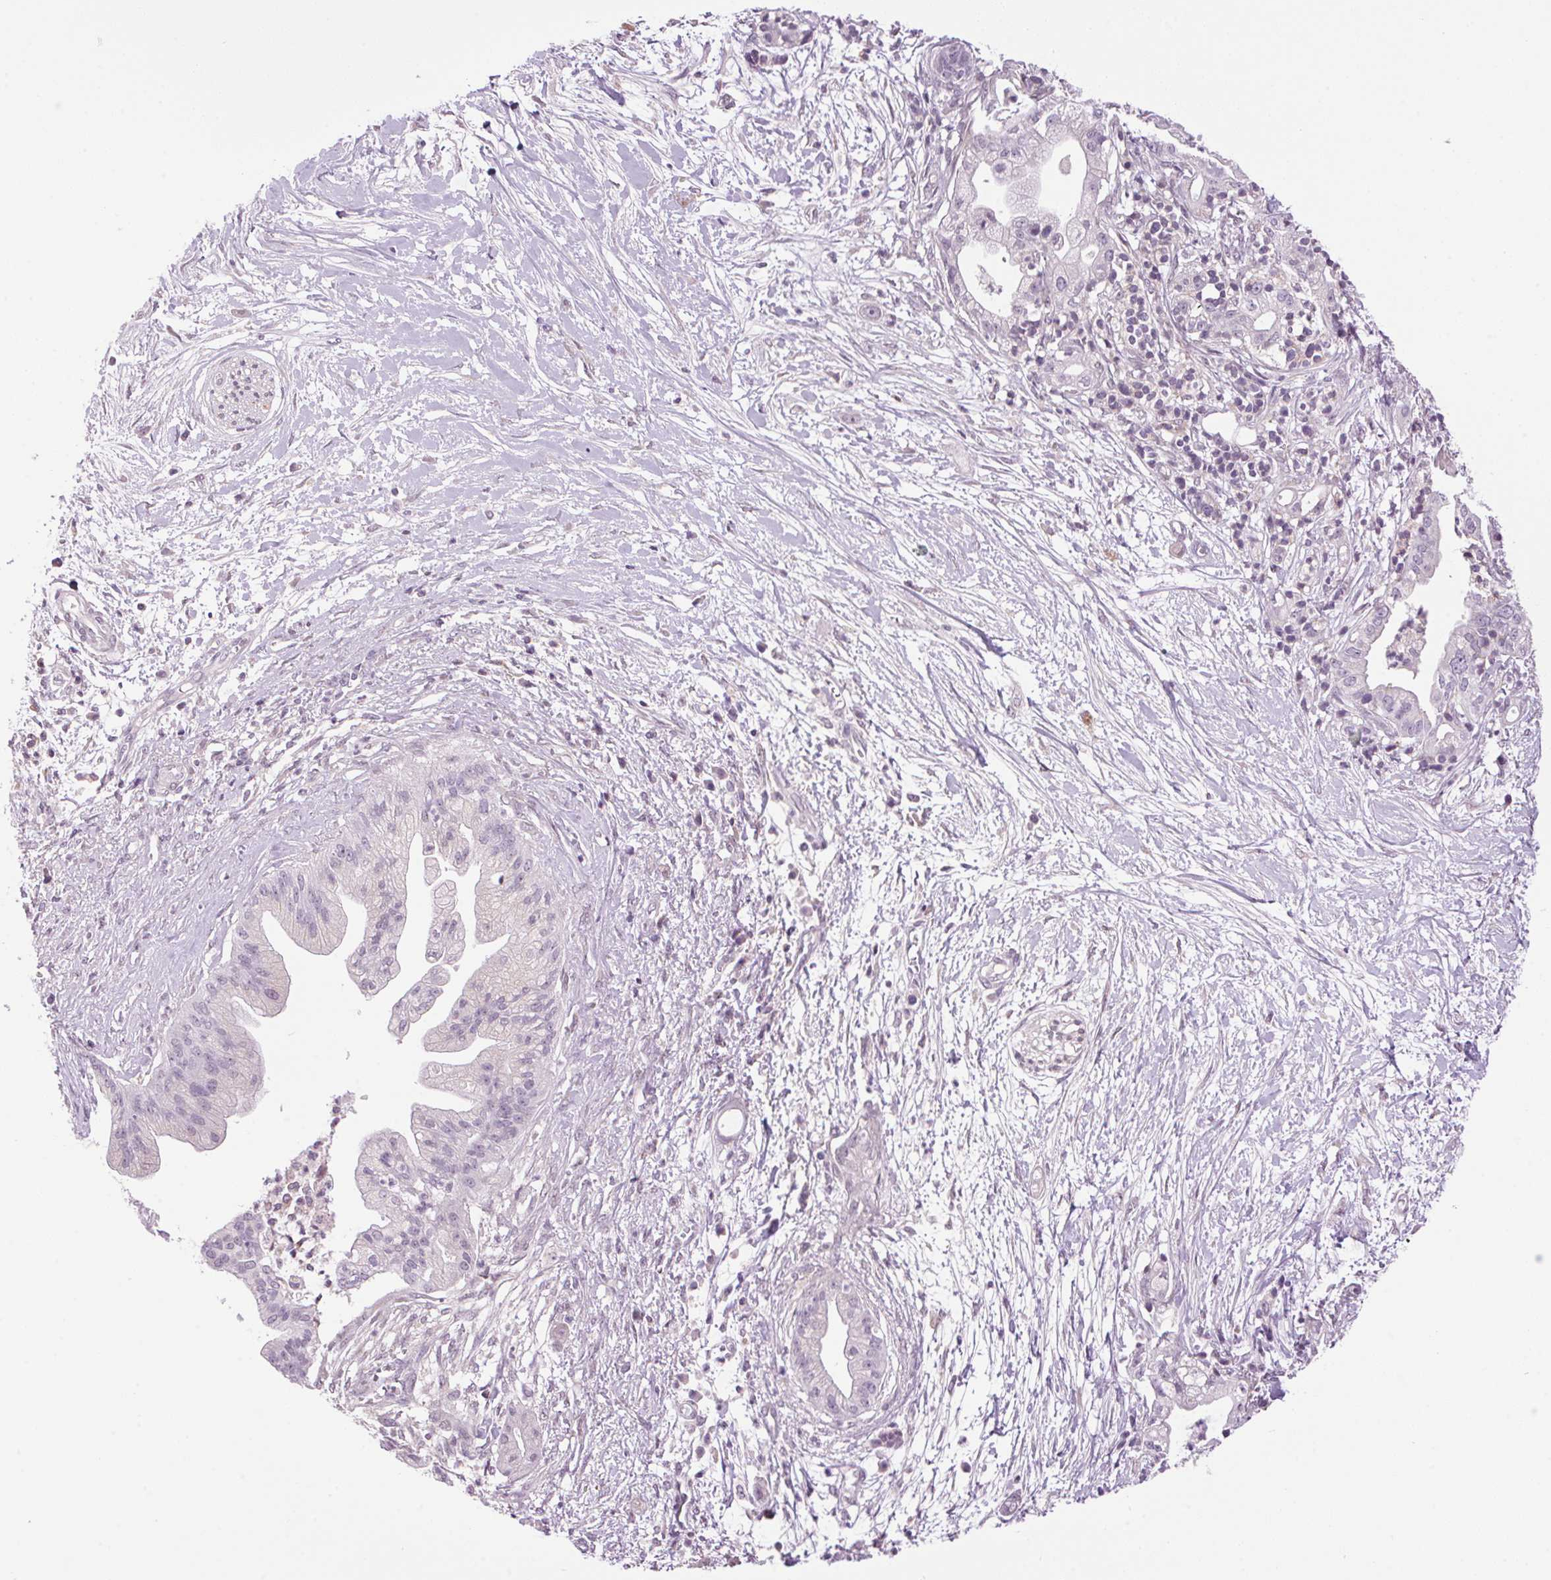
{"staining": {"intensity": "negative", "quantity": "none", "location": "none"}, "tissue": "pancreatic cancer", "cell_type": "Tumor cells", "image_type": "cancer", "snomed": [{"axis": "morphology", "description": "Normal tissue, NOS"}, {"axis": "morphology", "description": "Adenocarcinoma, NOS"}, {"axis": "topography", "description": "Lymph node"}, {"axis": "topography", "description": "Pancreas"}], "caption": "Tumor cells show no significant protein expression in pancreatic adenocarcinoma.", "gene": "SMIM13", "patient": {"sex": "female", "age": 58}}